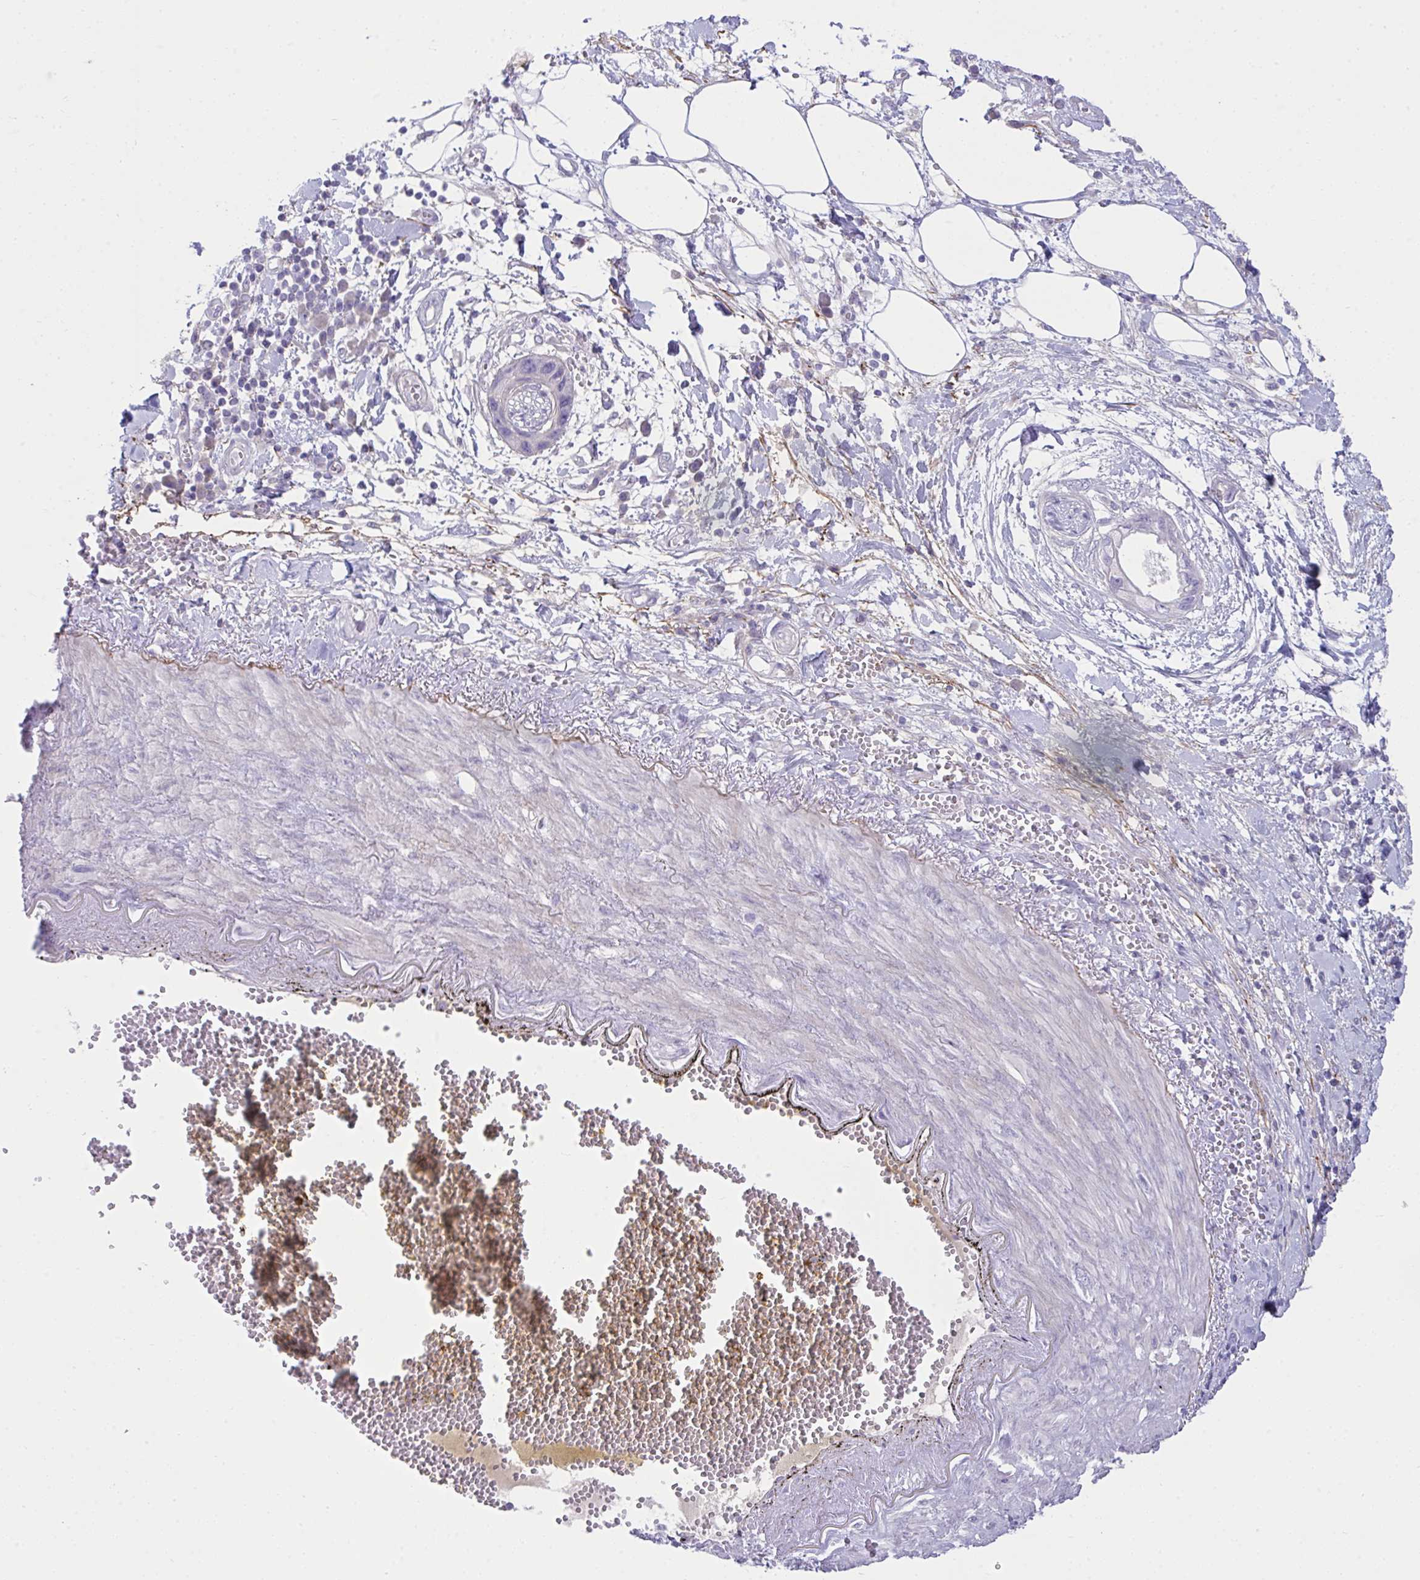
{"staining": {"intensity": "negative", "quantity": "none", "location": "none"}, "tissue": "pancreatic cancer", "cell_type": "Tumor cells", "image_type": "cancer", "snomed": [{"axis": "morphology", "description": "Adenocarcinoma, NOS"}, {"axis": "topography", "description": "Pancreas"}], "caption": "This is a image of immunohistochemistry (IHC) staining of pancreatic cancer, which shows no staining in tumor cells.", "gene": "PIGZ", "patient": {"sex": "female", "age": 73}}